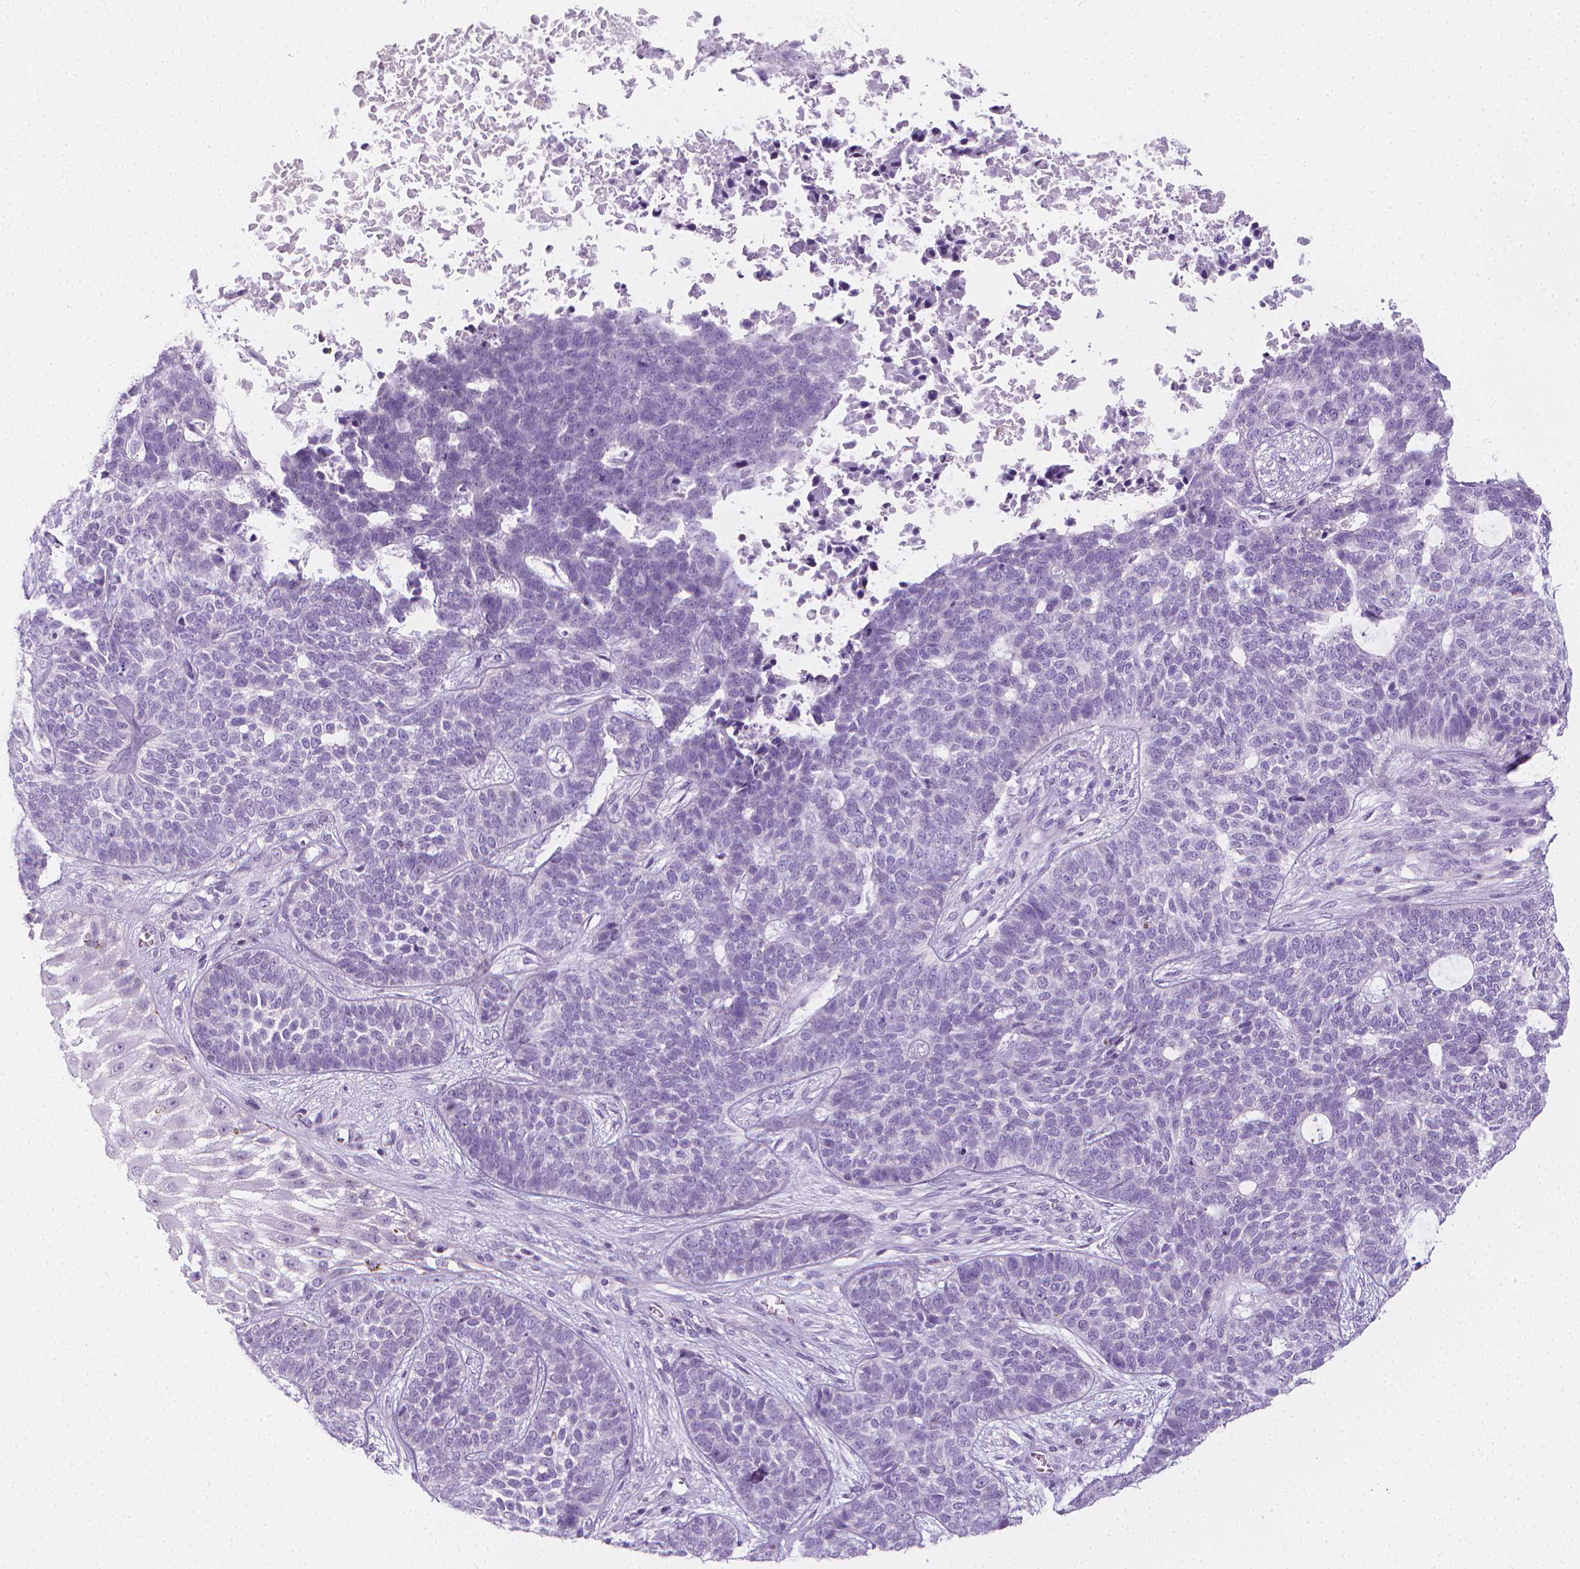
{"staining": {"intensity": "negative", "quantity": "none", "location": "none"}, "tissue": "skin cancer", "cell_type": "Tumor cells", "image_type": "cancer", "snomed": [{"axis": "morphology", "description": "Basal cell carcinoma"}, {"axis": "topography", "description": "Skin"}], "caption": "Protein analysis of skin cancer (basal cell carcinoma) shows no significant positivity in tumor cells. The staining was performed using DAB (3,3'-diaminobenzidine) to visualize the protein expression in brown, while the nuclei were stained in blue with hematoxylin (Magnification: 20x).", "gene": "DCAF8L1", "patient": {"sex": "female", "age": 69}}